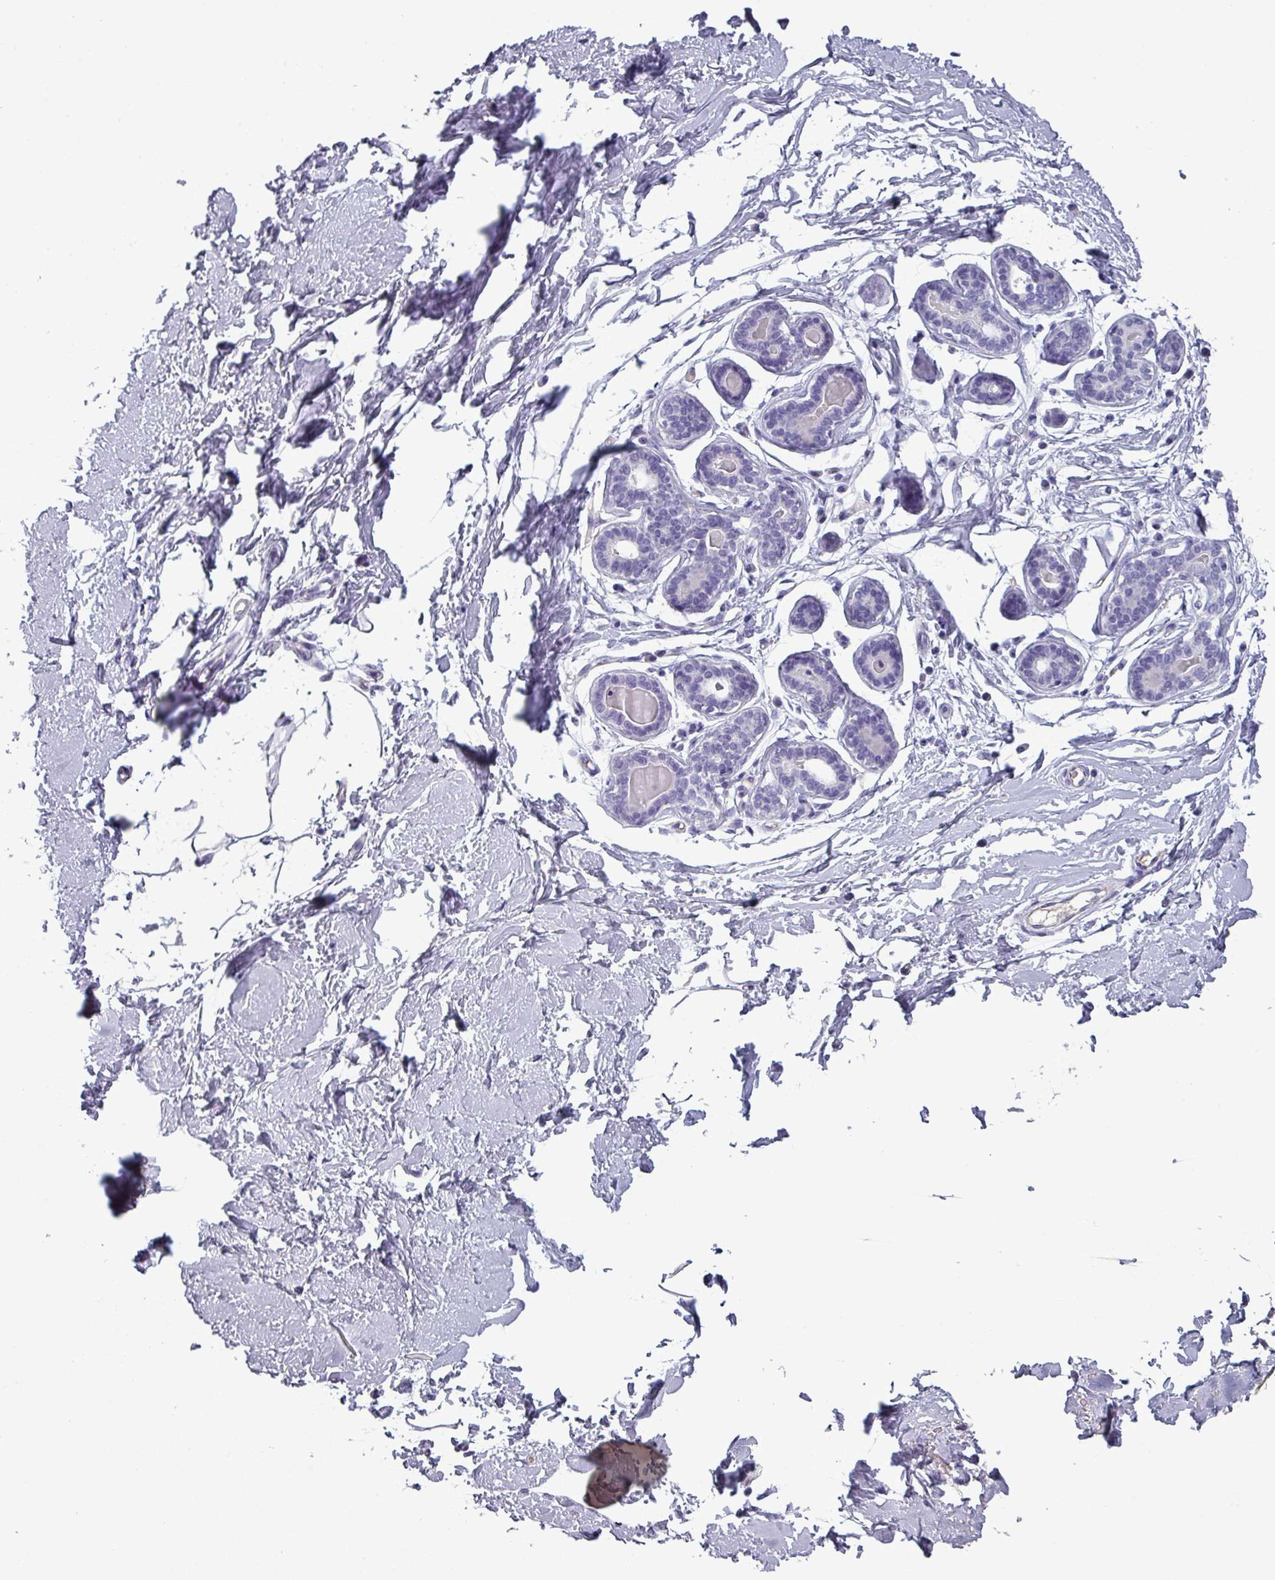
{"staining": {"intensity": "negative", "quantity": "none", "location": "none"}, "tissue": "breast", "cell_type": "Adipocytes", "image_type": "normal", "snomed": [{"axis": "morphology", "description": "Normal tissue, NOS"}, {"axis": "topography", "description": "Breast"}], "caption": "A high-resolution histopathology image shows immunohistochemistry staining of benign breast, which shows no significant staining in adipocytes. (DAB (3,3'-diaminobenzidine) immunohistochemistry with hematoxylin counter stain).", "gene": "AREL1", "patient": {"sex": "female", "age": 23}}